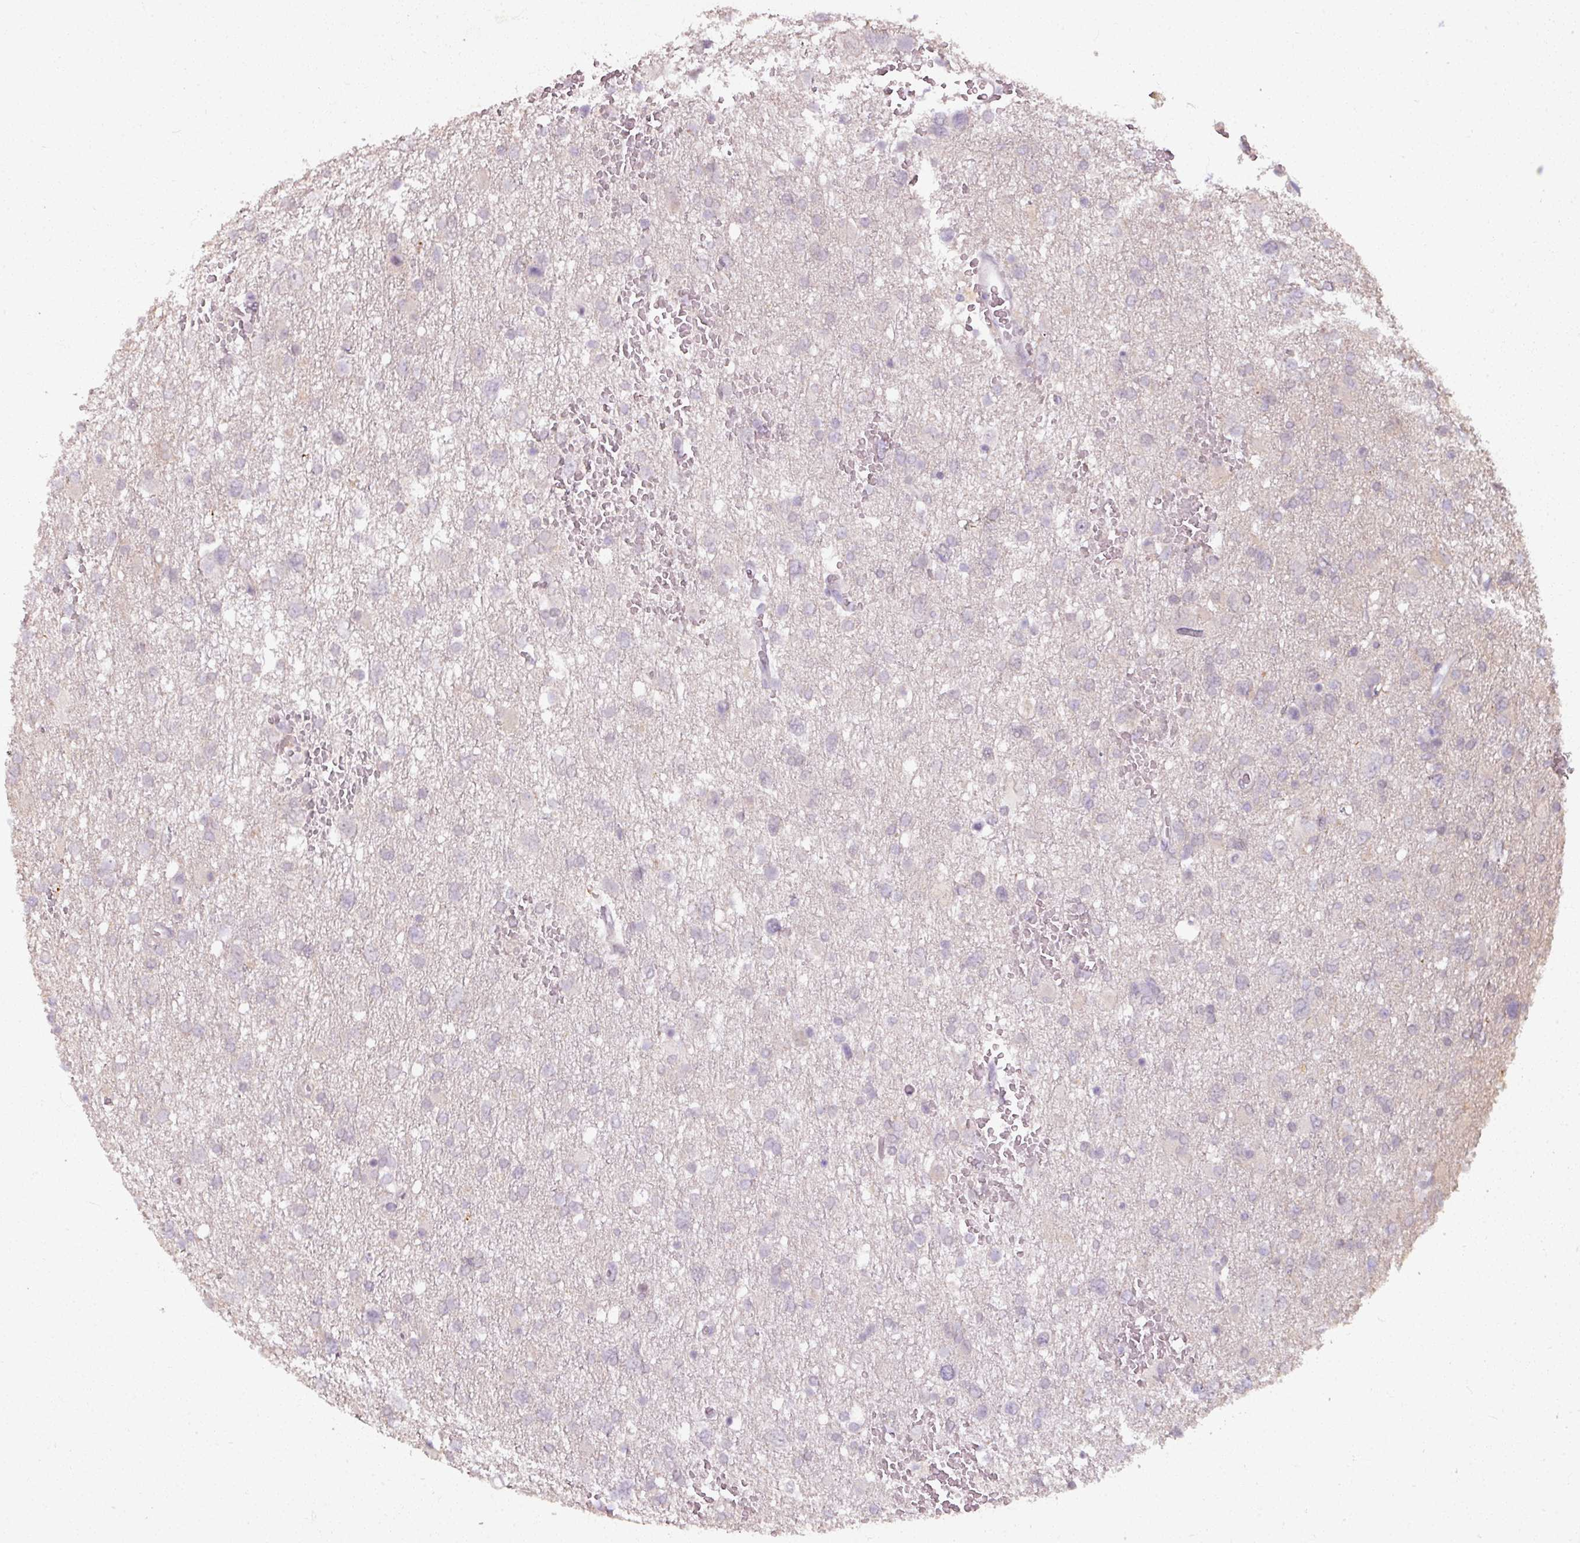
{"staining": {"intensity": "negative", "quantity": "none", "location": "none"}, "tissue": "glioma", "cell_type": "Tumor cells", "image_type": "cancer", "snomed": [{"axis": "morphology", "description": "Glioma, malignant, High grade"}, {"axis": "topography", "description": "Brain"}], "caption": "Immunohistochemical staining of human glioma shows no significant positivity in tumor cells. (Stains: DAB (3,3'-diaminobenzidine) immunohistochemistry (IHC) with hematoxylin counter stain, Microscopy: brightfield microscopy at high magnification).", "gene": "PNMA6A", "patient": {"sex": "male", "age": 61}}